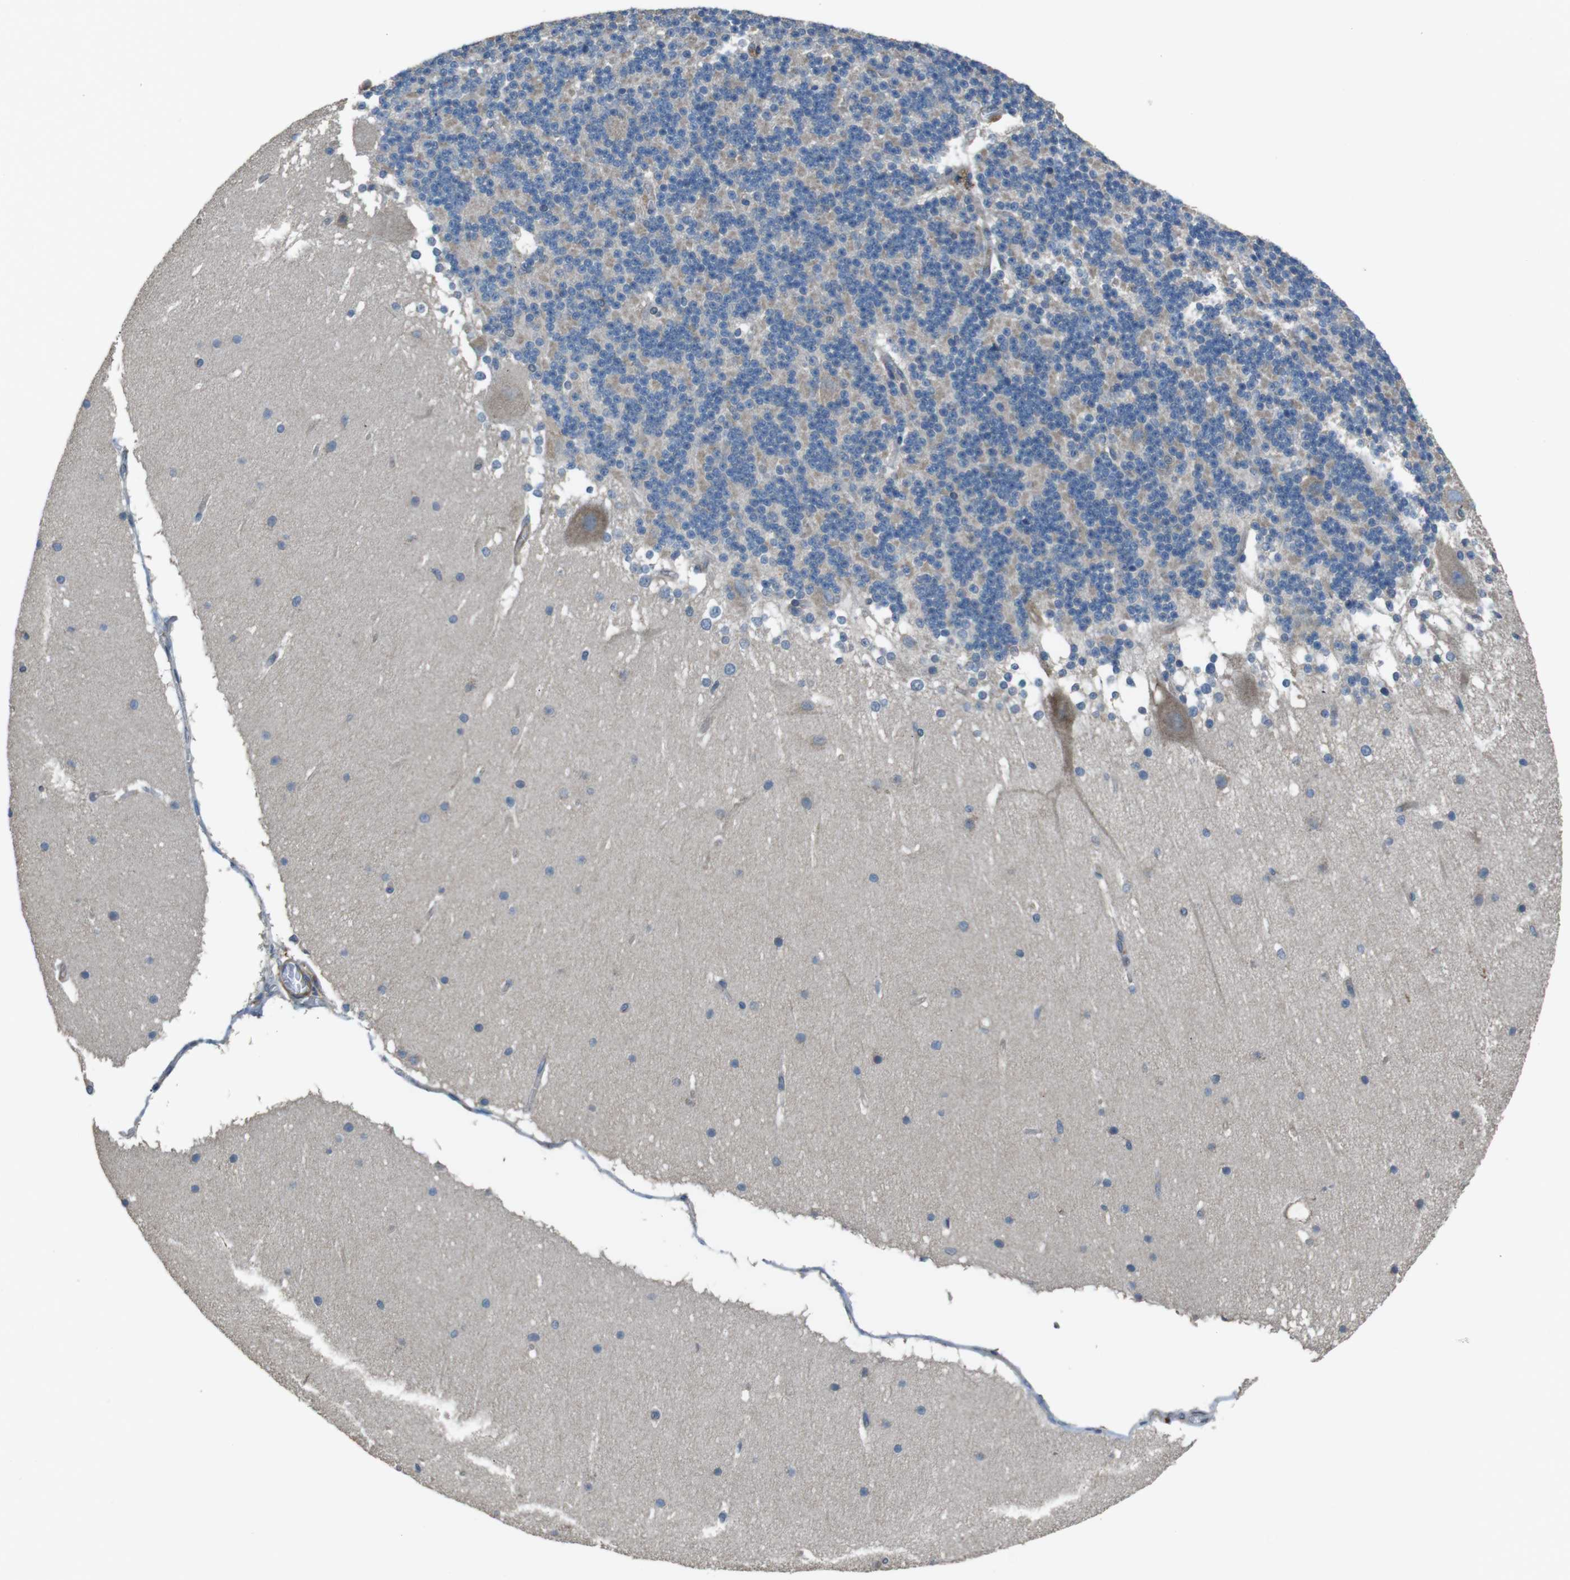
{"staining": {"intensity": "weak", "quantity": "<25%", "location": "cytoplasmic/membranous"}, "tissue": "cerebellum", "cell_type": "Cells in granular layer", "image_type": "normal", "snomed": [{"axis": "morphology", "description": "Normal tissue, NOS"}, {"axis": "topography", "description": "Cerebellum"}], "caption": "Immunohistochemical staining of normal human cerebellum exhibits no significant staining in cells in granular layer. (DAB immunohistochemistry, high magnification).", "gene": "FUT2", "patient": {"sex": "female", "age": 19}}